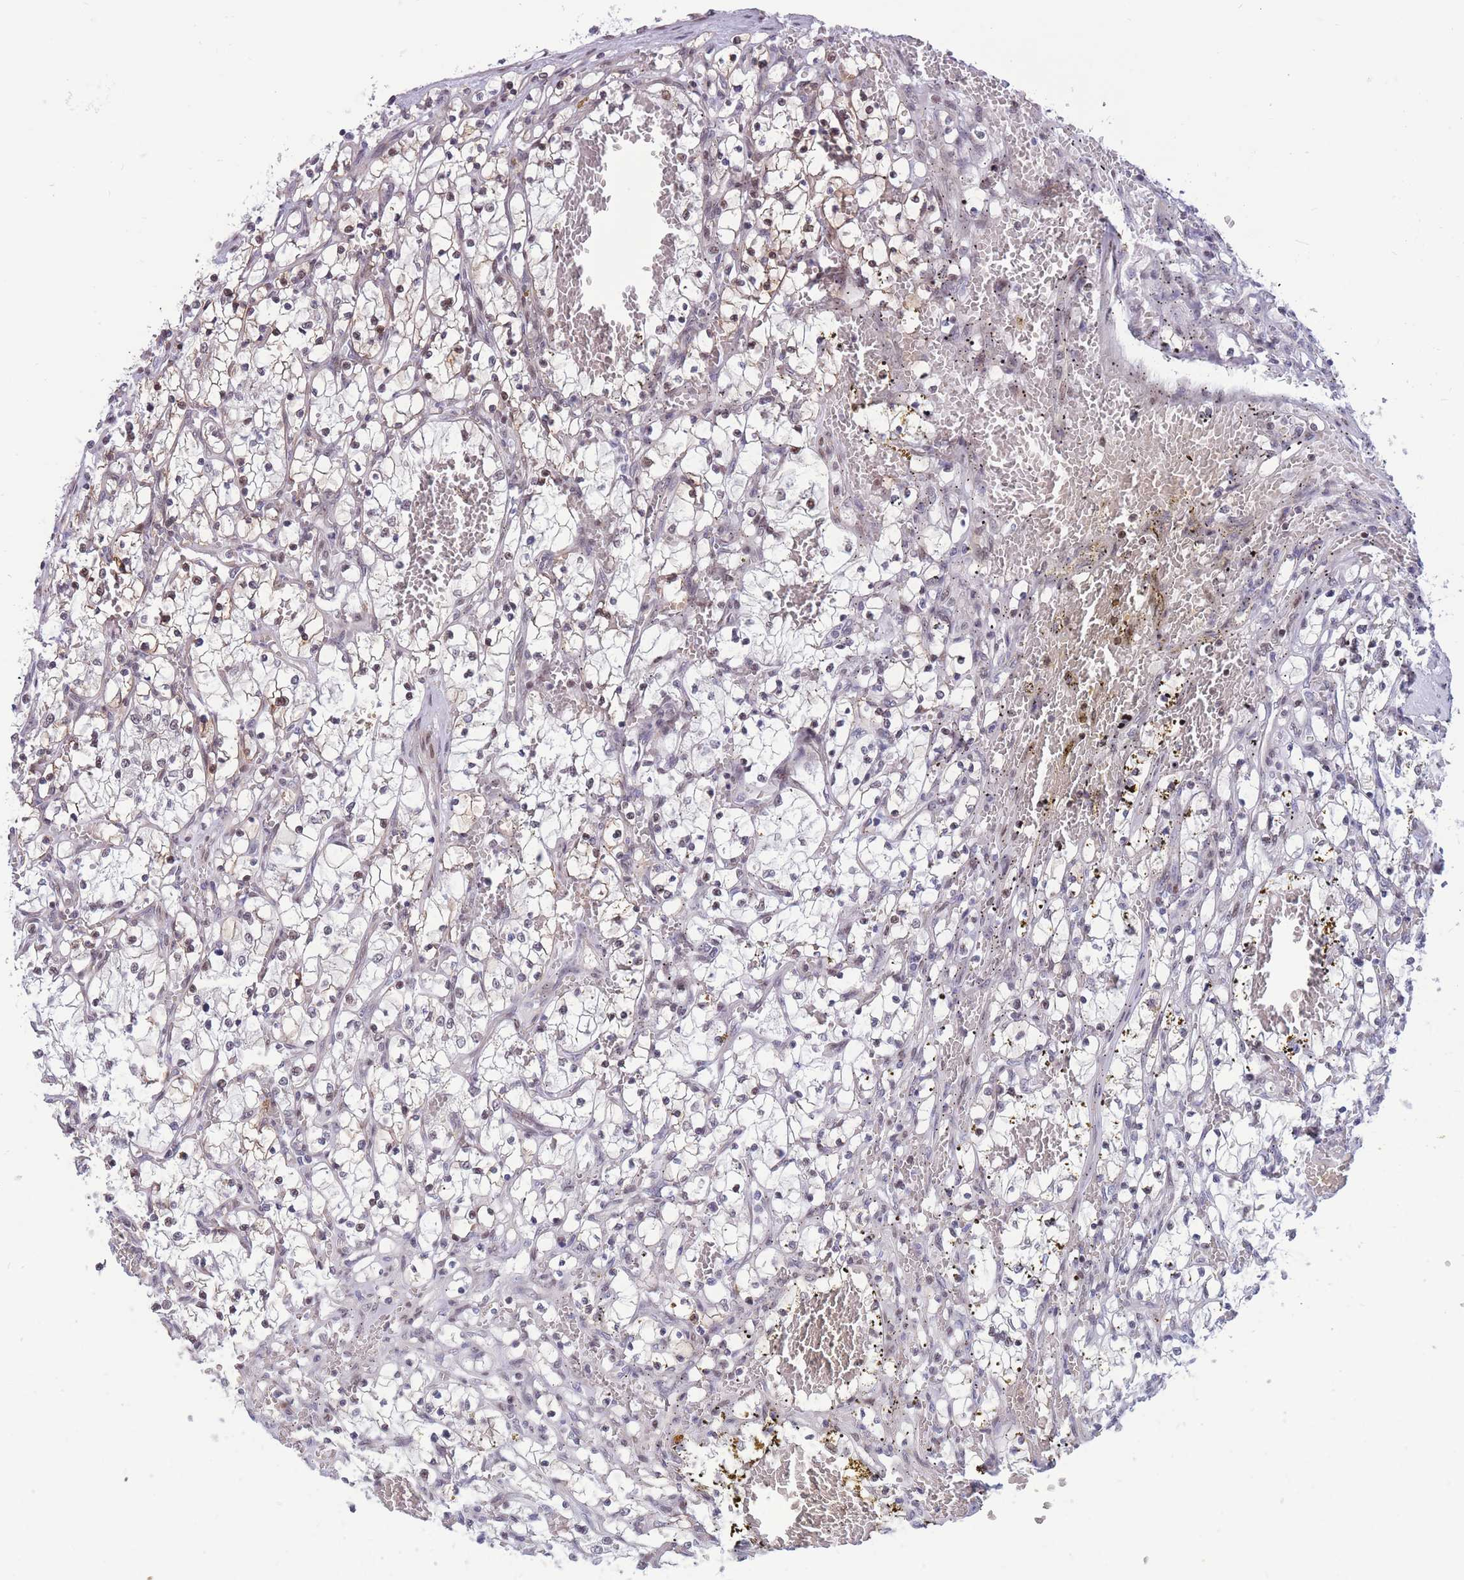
{"staining": {"intensity": "negative", "quantity": "none", "location": "none"}, "tissue": "renal cancer", "cell_type": "Tumor cells", "image_type": "cancer", "snomed": [{"axis": "morphology", "description": "Adenocarcinoma, NOS"}, {"axis": "topography", "description": "Kidney"}], "caption": "DAB (3,3'-diaminobenzidine) immunohistochemical staining of human renal cancer (adenocarcinoma) shows no significant positivity in tumor cells.", "gene": "BCL9L", "patient": {"sex": "female", "age": 69}}